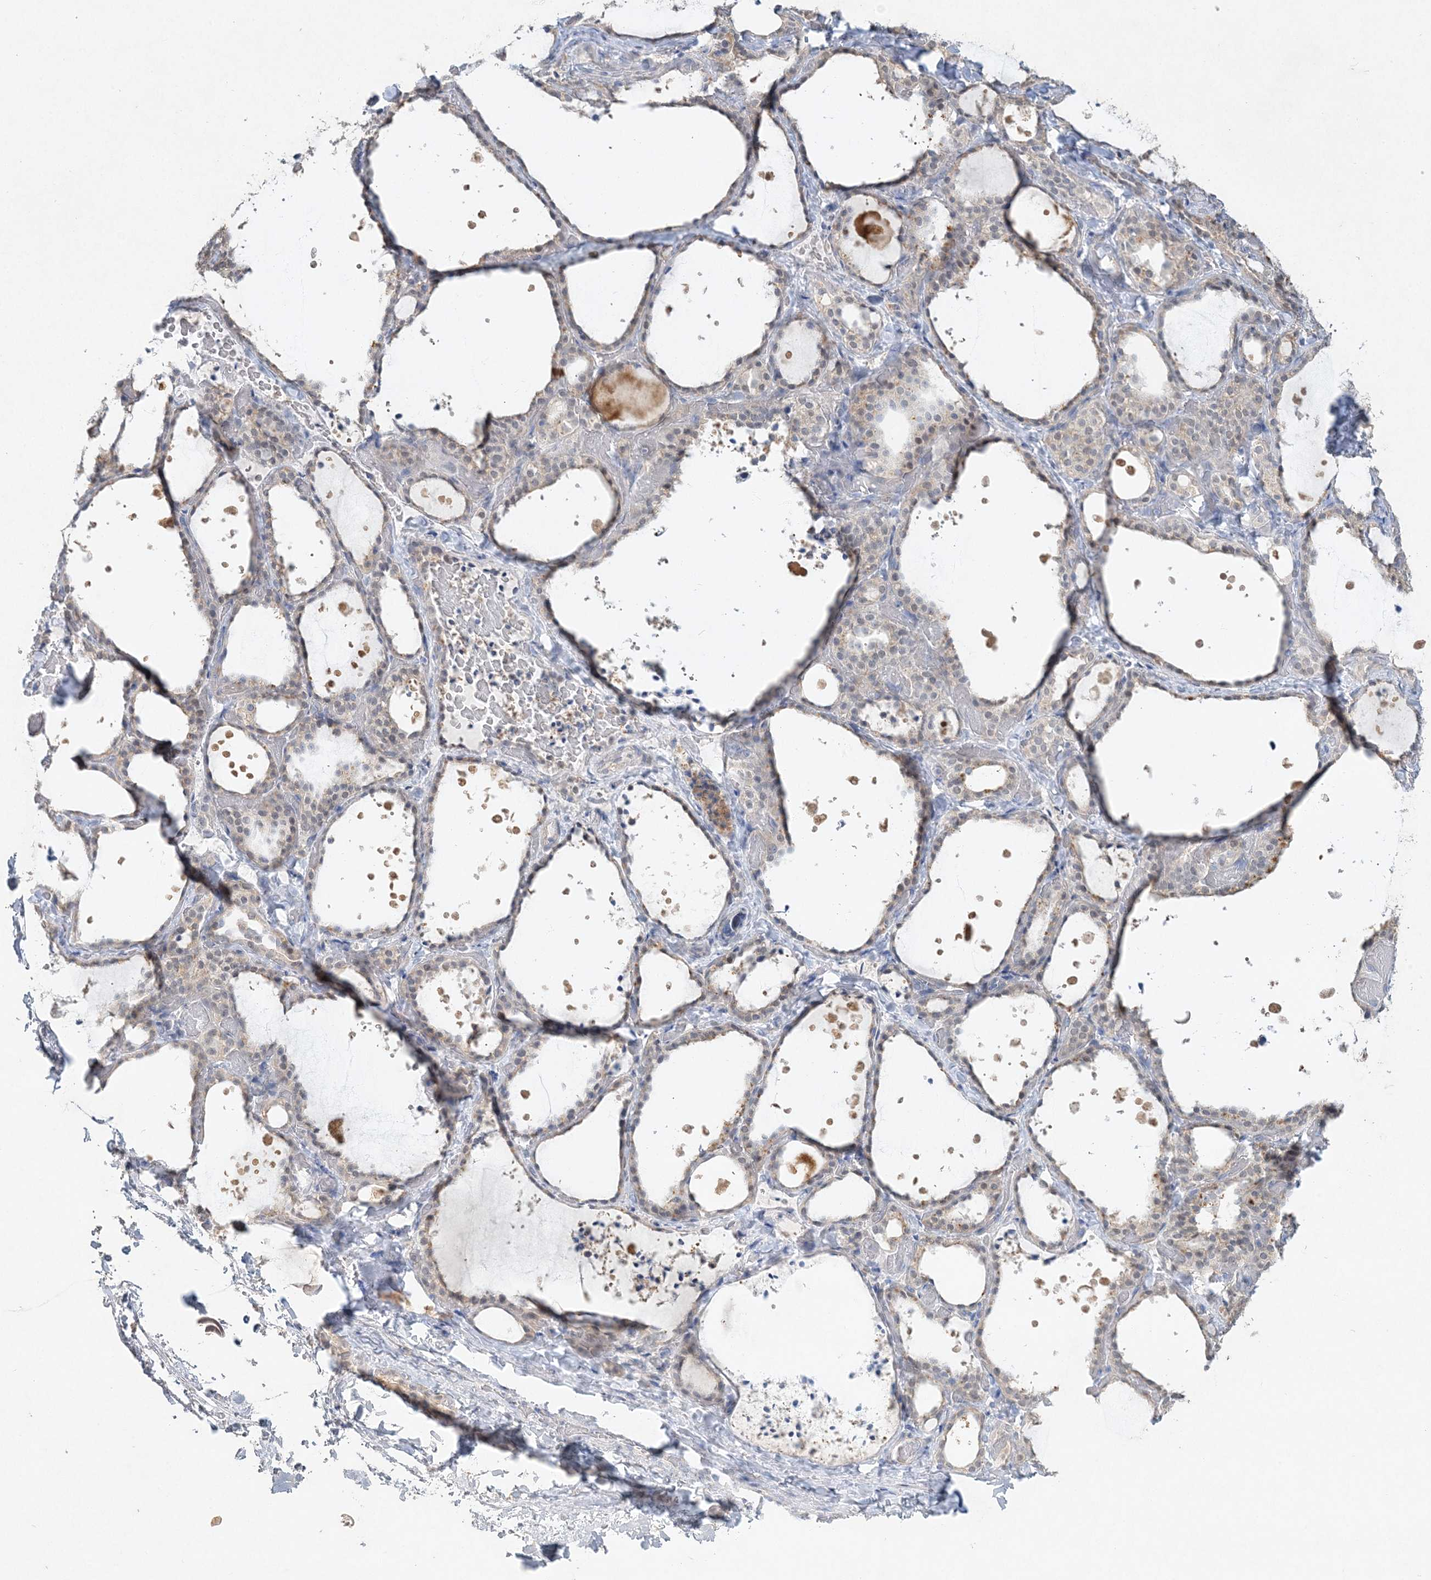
{"staining": {"intensity": "weak", "quantity": "25%-75%", "location": "cytoplasmic/membranous"}, "tissue": "thyroid gland", "cell_type": "Glandular cells", "image_type": "normal", "snomed": [{"axis": "morphology", "description": "Normal tissue, NOS"}, {"axis": "topography", "description": "Thyroid gland"}], "caption": "Immunohistochemistry (DAB (3,3'-diaminobenzidine)) staining of benign thyroid gland displays weak cytoplasmic/membranous protein staining in approximately 25%-75% of glandular cells.", "gene": "MAT2B", "patient": {"sex": "female", "age": 44}}